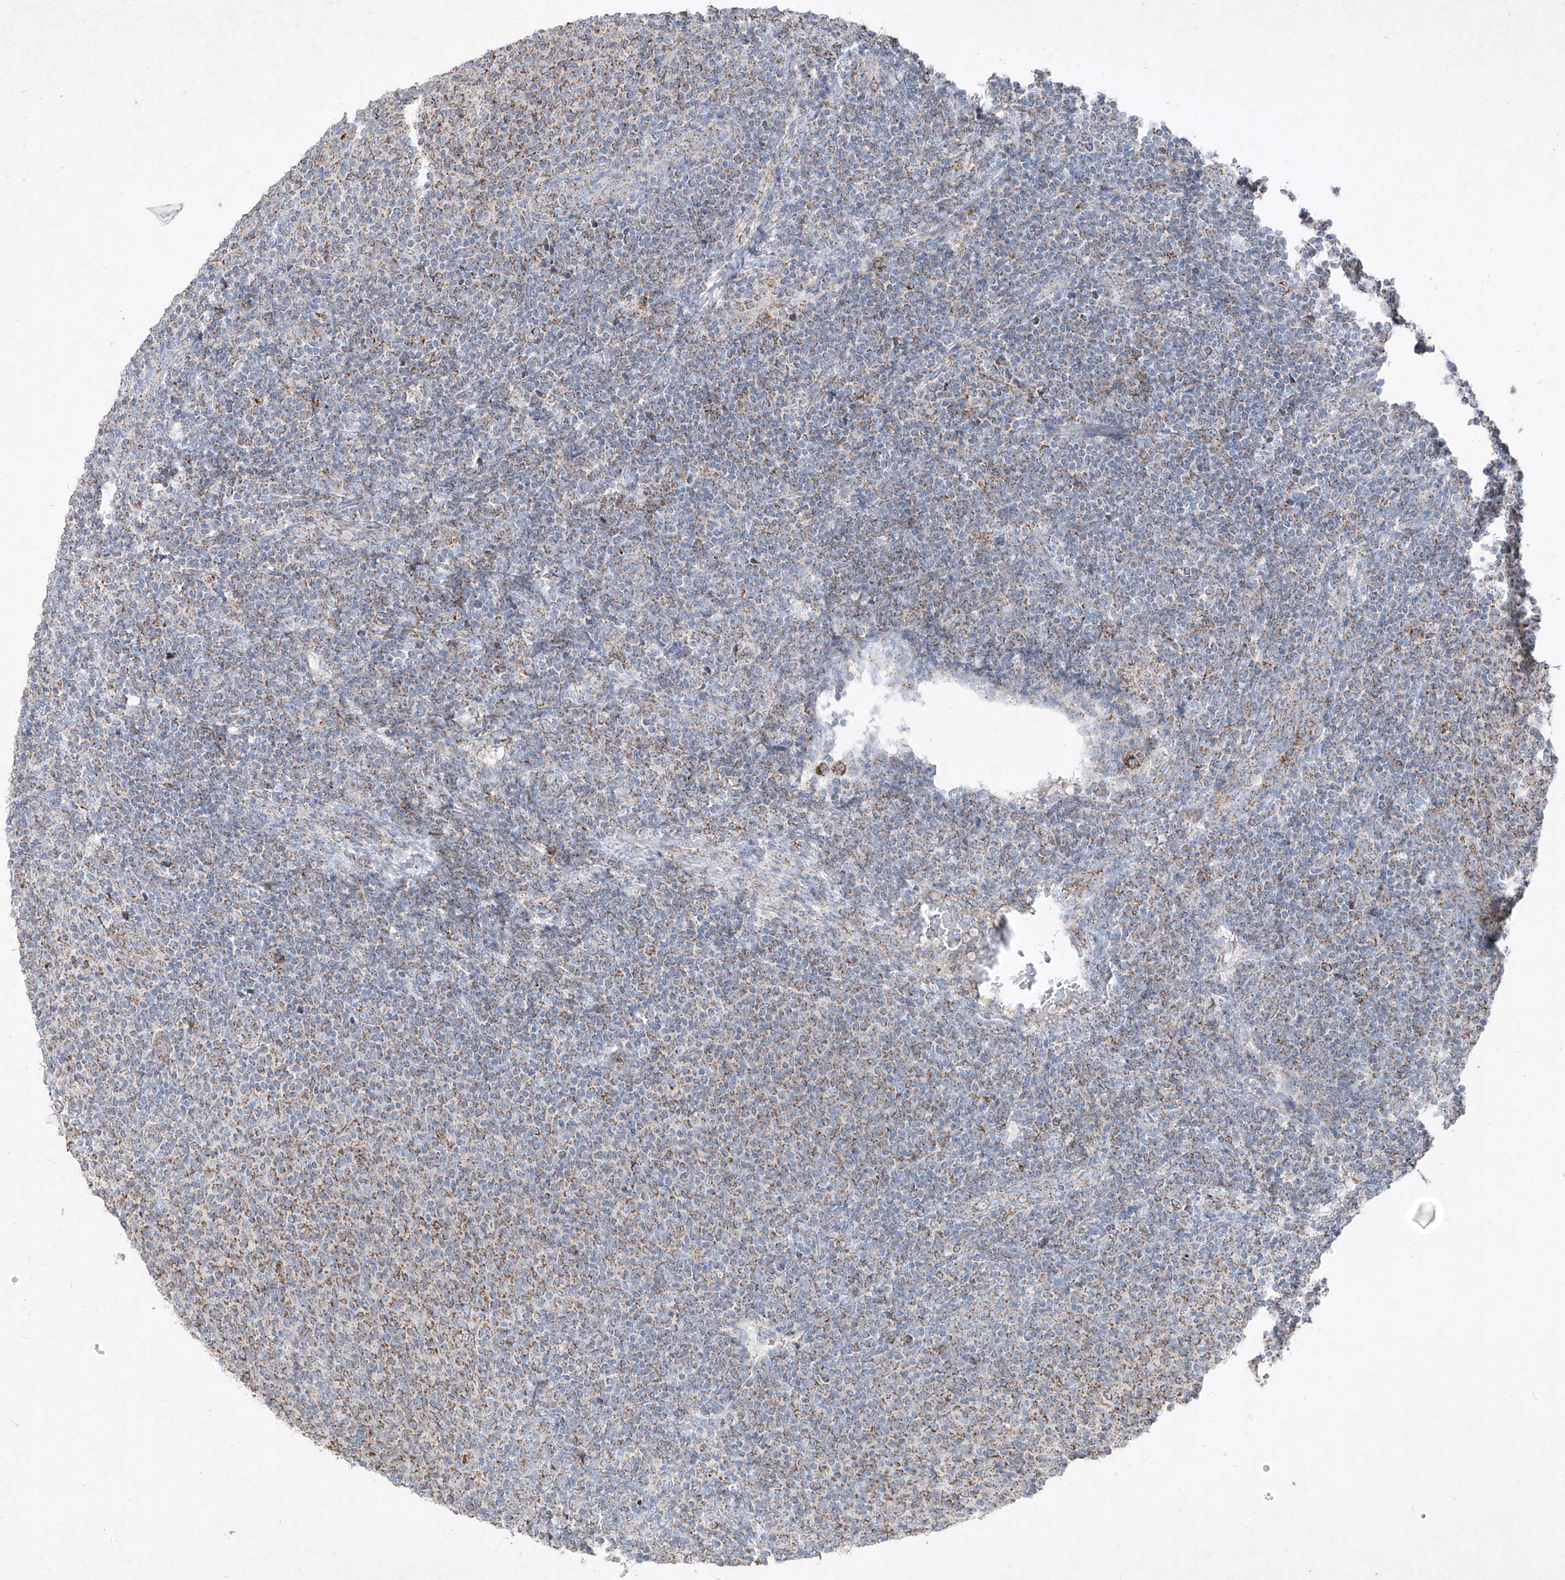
{"staining": {"intensity": "moderate", "quantity": "25%-75%", "location": "cytoplasmic/membranous"}, "tissue": "lymphoma", "cell_type": "Tumor cells", "image_type": "cancer", "snomed": [{"axis": "morphology", "description": "Malignant lymphoma, non-Hodgkin's type, Low grade"}, {"axis": "topography", "description": "Lymph node"}], "caption": "Immunohistochemistry histopathology image of lymphoma stained for a protein (brown), which demonstrates medium levels of moderate cytoplasmic/membranous staining in about 25%-75% of tumor cells.", "gene": "ABCD3", "patient": {"sex": "male", "age": 66}}